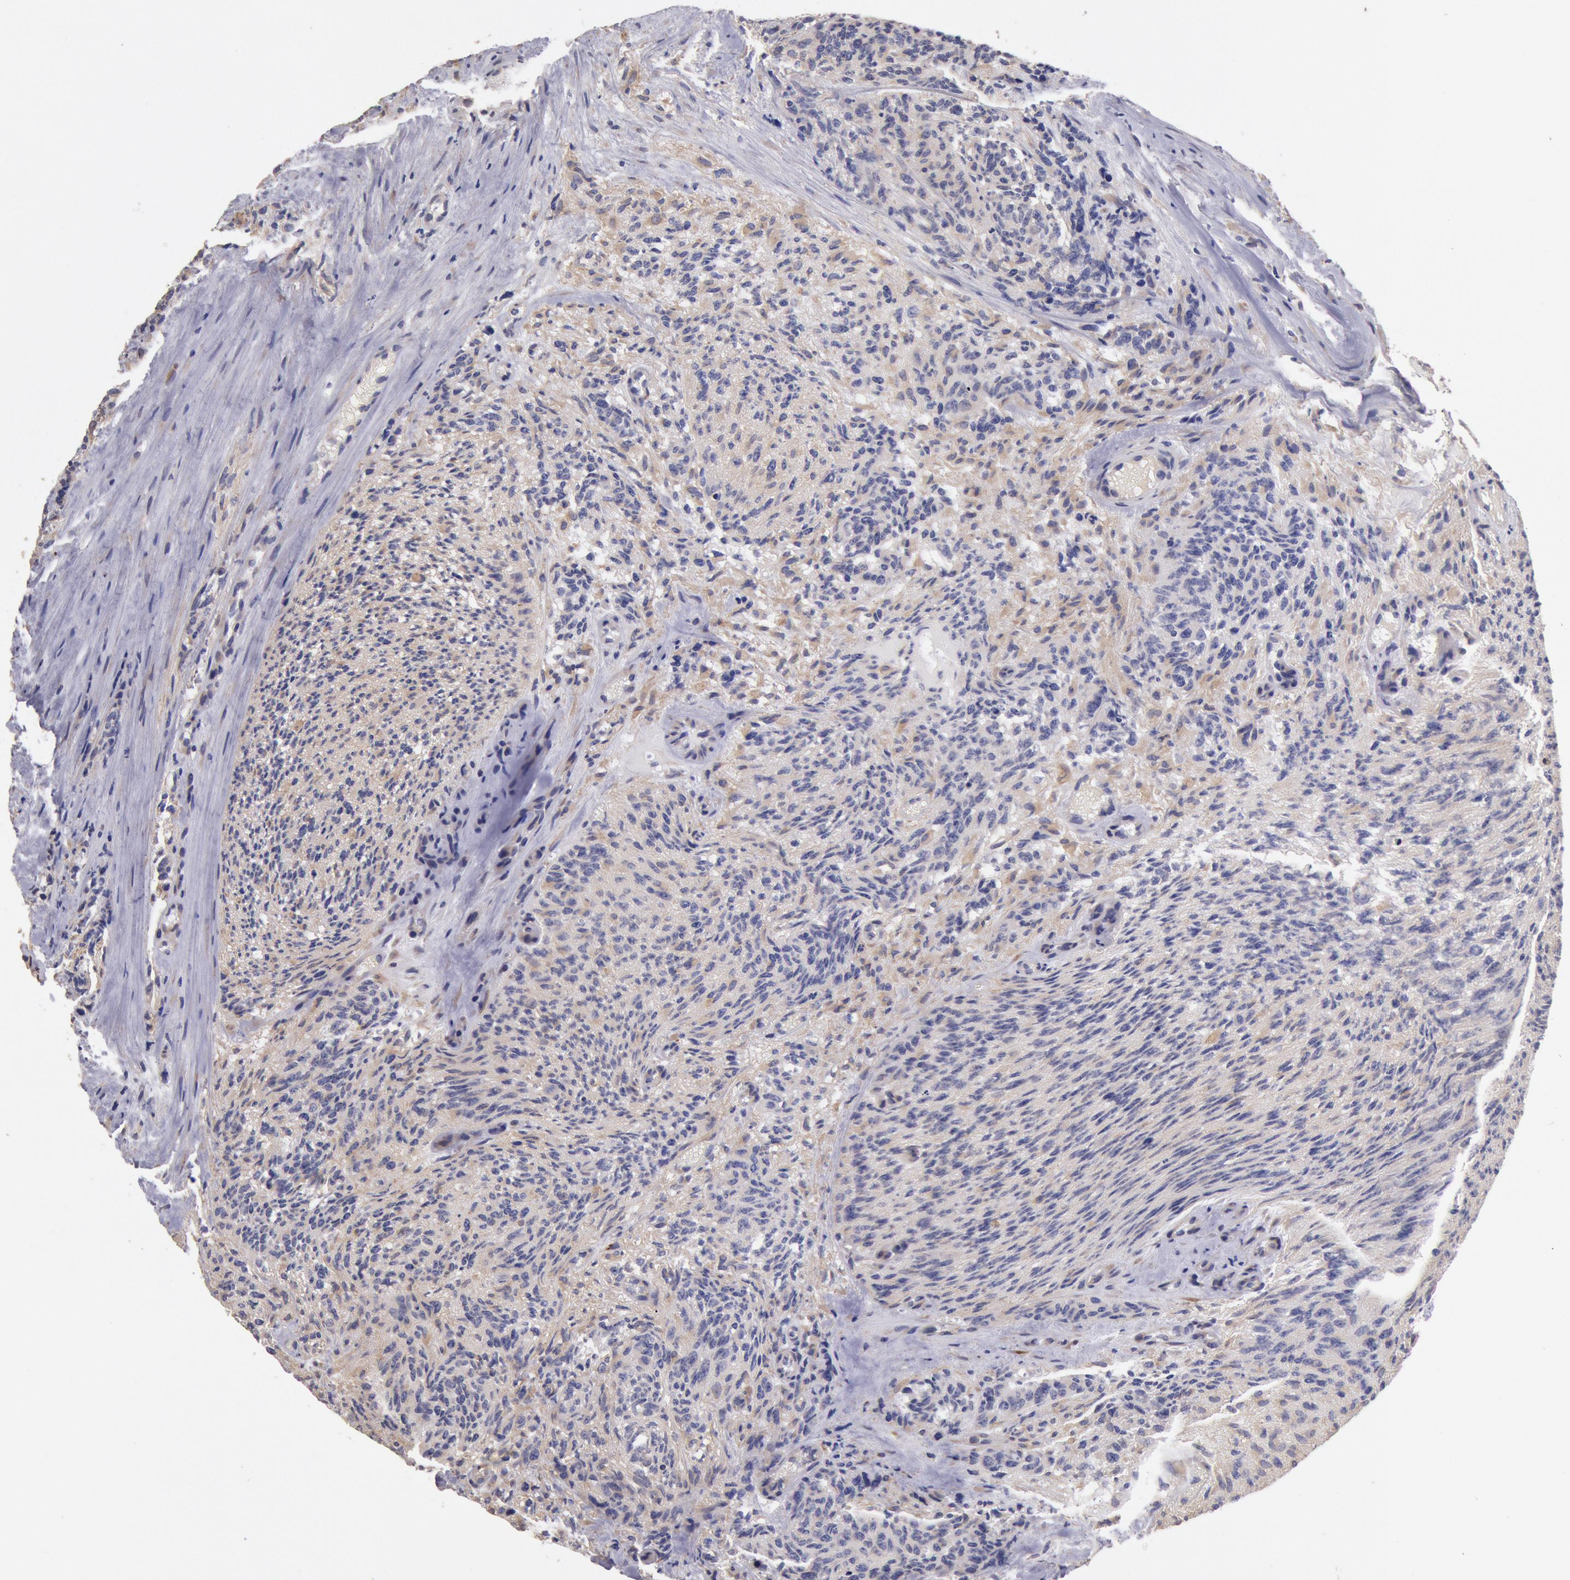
{"staining": {"intensity": "strong", "quantity": ">75%", "location": "cytoplasmic/membranous,nuclear"}, "tissue": "glioma", "cell_type": "Tumor cells", "image_type": "cancer", "snomed": [{"axis": "morphology", "description": "Glioma, malignant, High grade"}, {"axis": "topography", "description": "Brain"}], "caption": "This is a micrograph of immunohistochemistry (IHC) staining of glioma, which shows strong staining in the cytoplasmic/membranous and nuclear of tumor cells.", "gene": "COMT", "patient": {"sex": "male", "age": 36}}